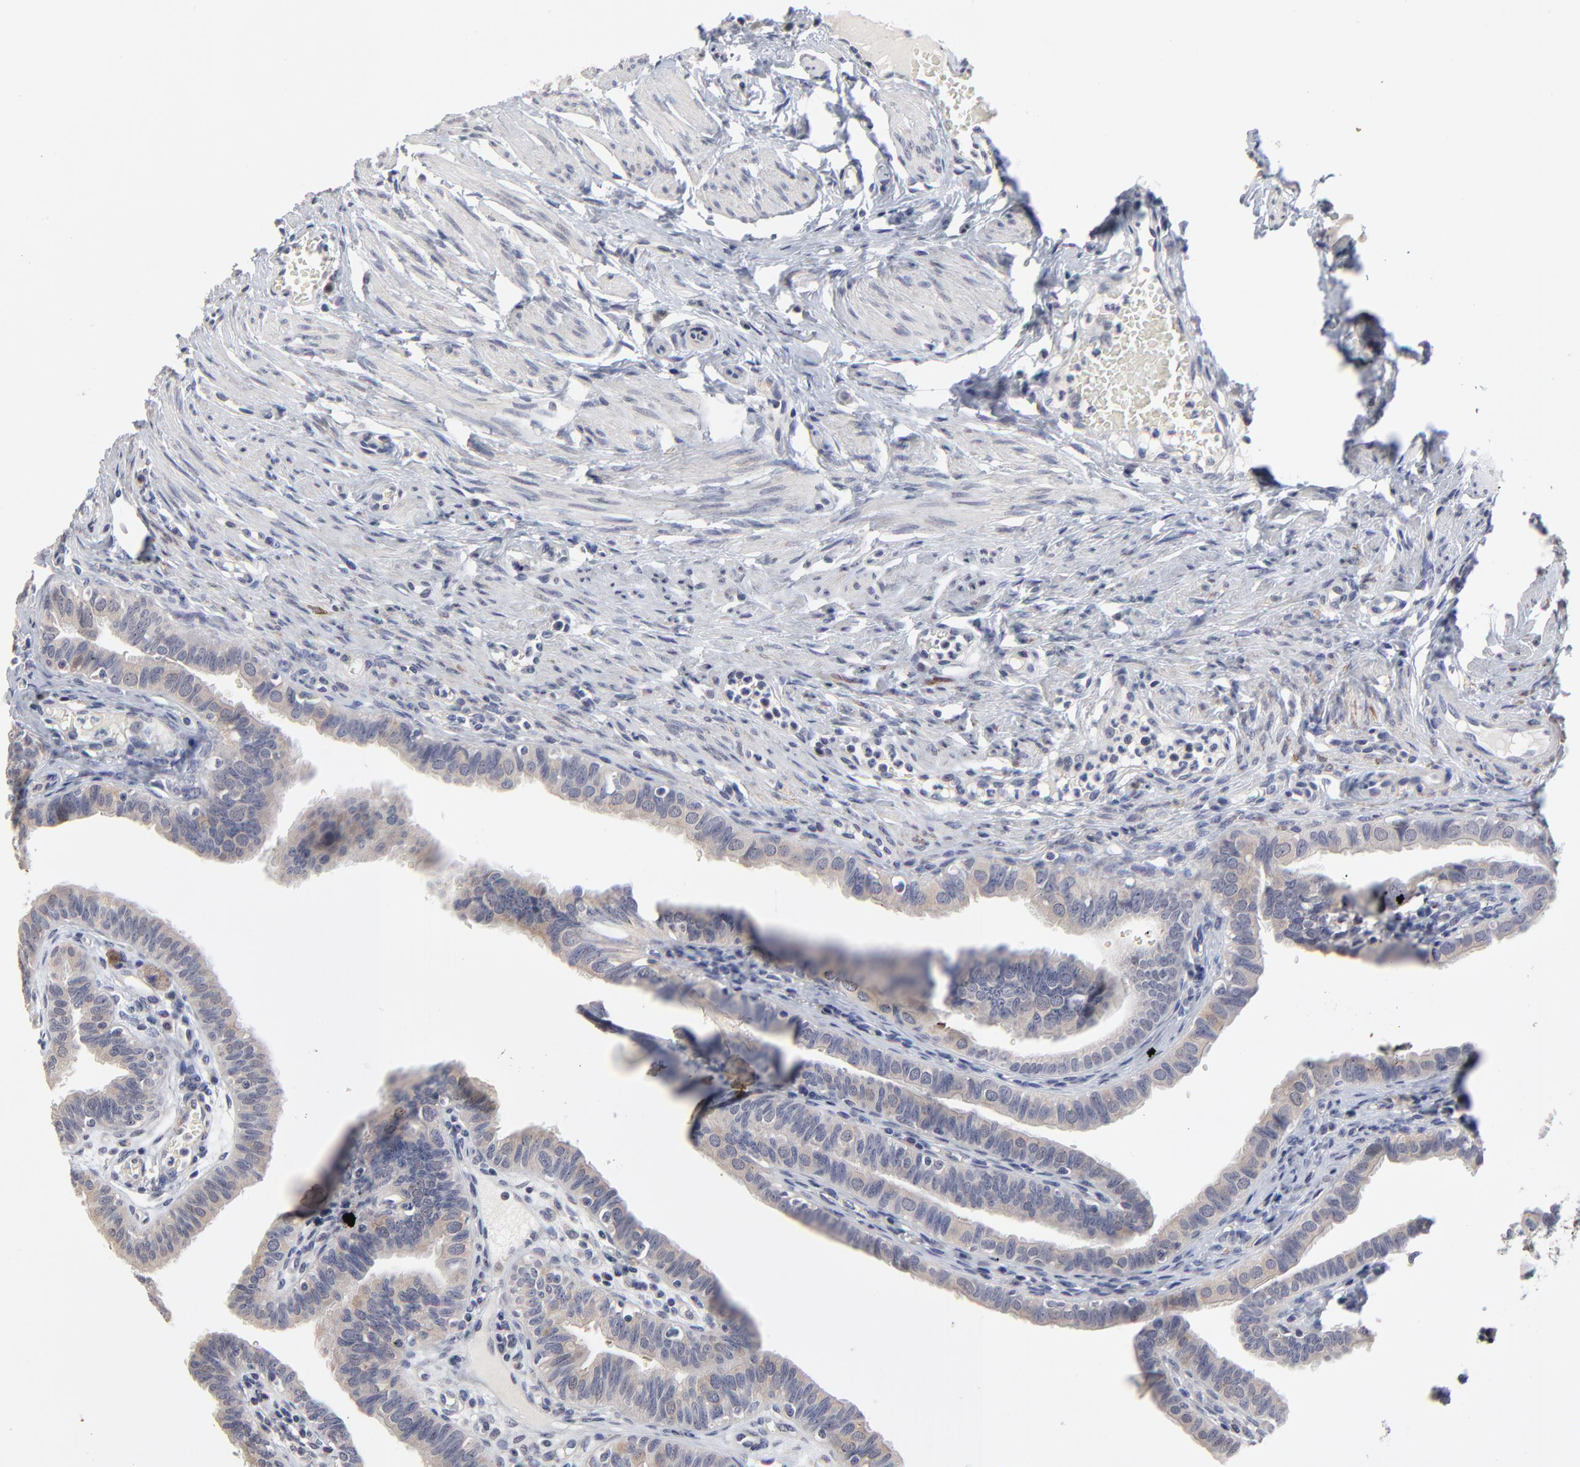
{"staining": {"intensity": "weak", "quantity": ">75%", "location": "cytoplasmic/membranous"}, "tissue": "fallopian tube", "cell_type": "Glandular cells", "image_type": "normal", "snomed": [{"axis": "morphology", "description": "Normal tissue, NOS"}, {"axis": "topography", "description": "Fallopian tube"}, {"axis": "topography", "description": "Ovary"}], "caption": "Immunohistochemistry staining of unremarkable fallopian tube, which displays low levels of weak cytoplasmic/membranous staining in about >75% of glandular cells indicating weak cytoplasmic/membranous protein expression. The staining was performed using DAB (3,3'-diaminobenzidine) (brown) for protein detection and nuclei were counterstained in hematoxylin (blue).", "gene": "MAGEA10", "patient": {"sex": "female", "age": 51}}